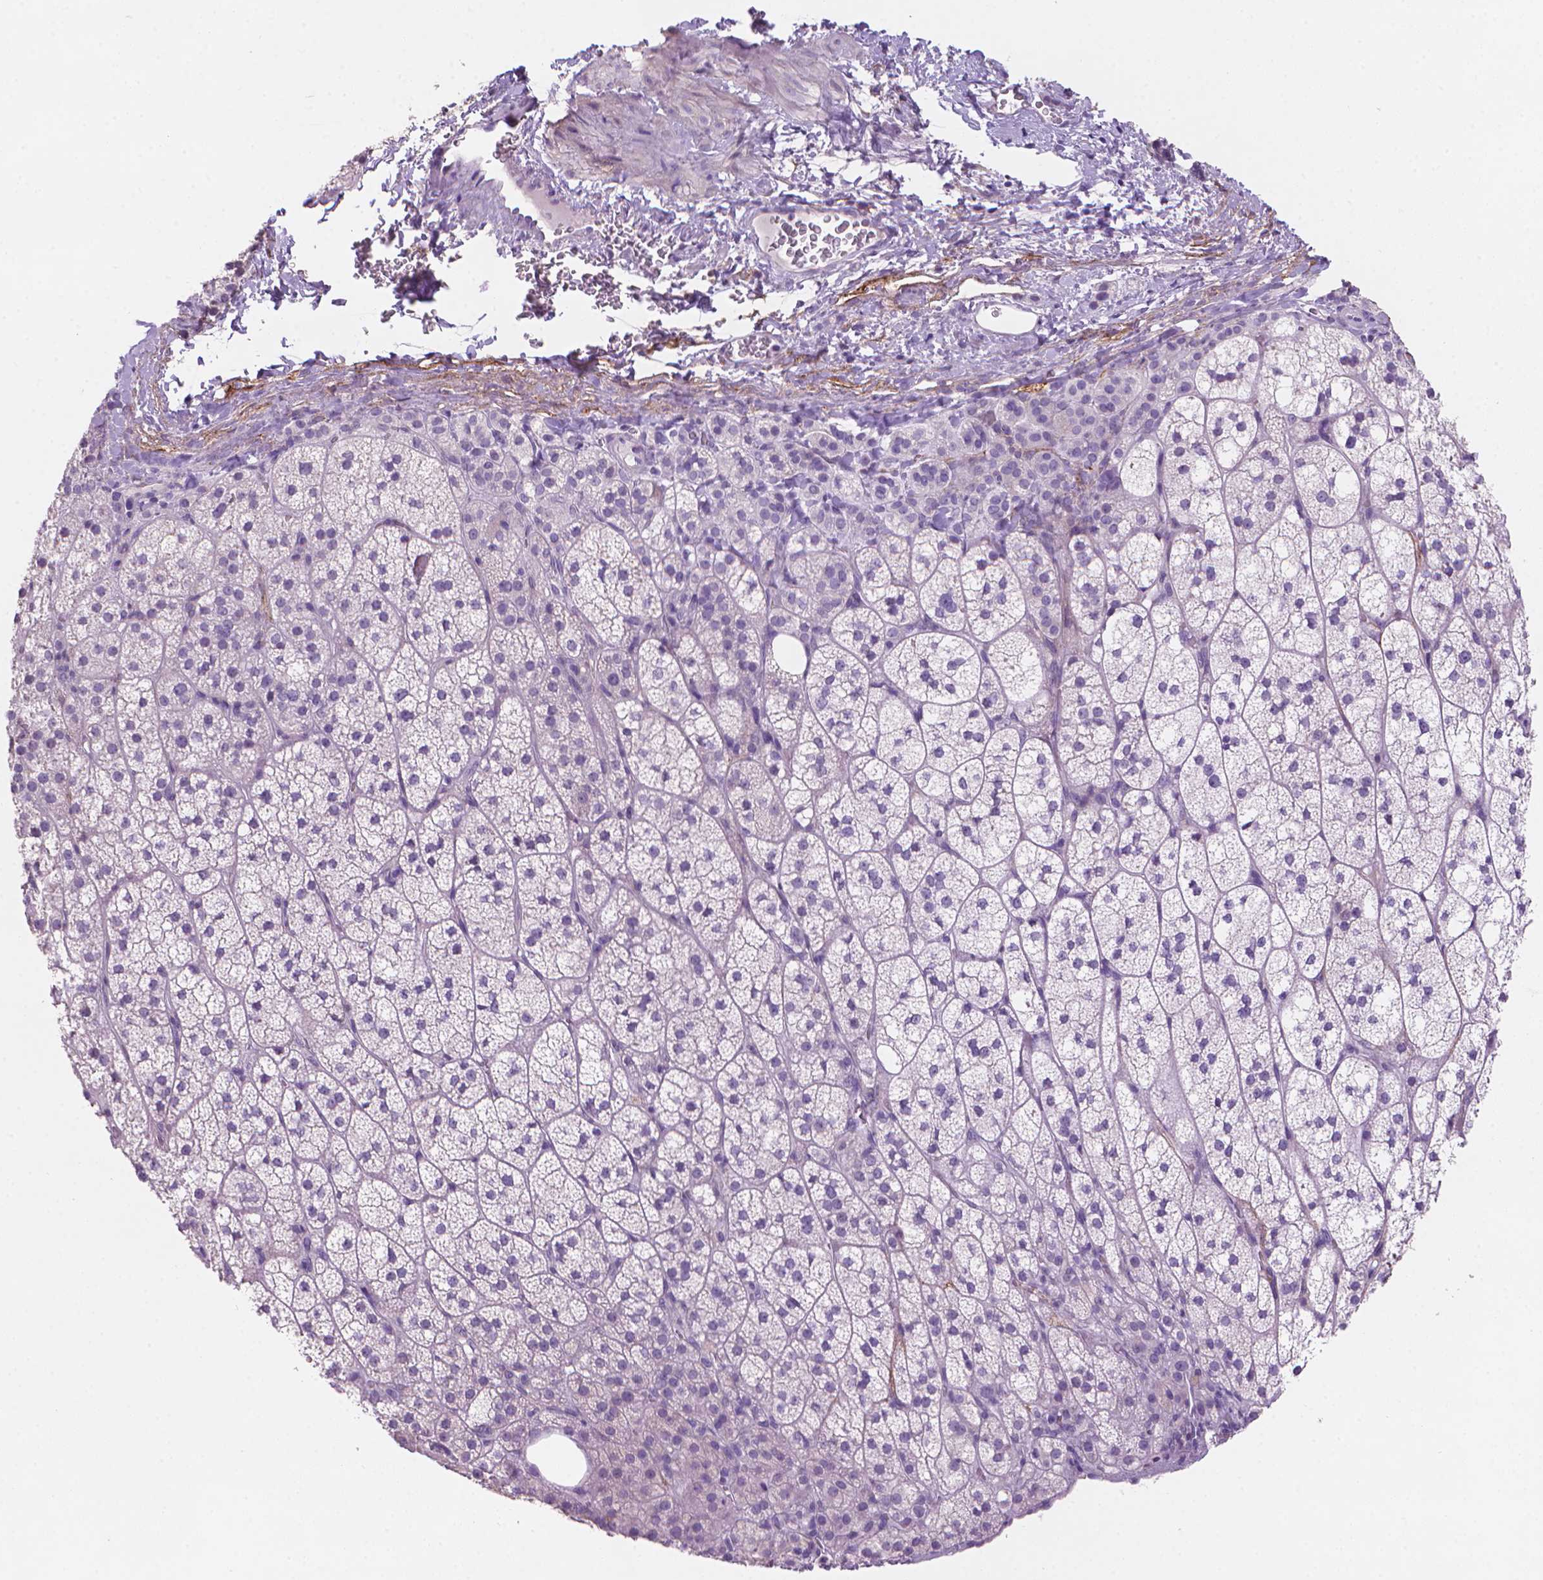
{"staining": {"intensity": "negative", "quantity": "none", "location": "none"}, "tissue": "adrenal gland", "cell_type": "Glandular cells", "image_type": "normal", "snomed": [{"axis": "morphology", "description": "Normal tissue, NOS"}, {"axis": "topography", "description": "Adrenal gland"}], "caption": "This is an immunohistochemistry (IHC) photomicrograph of unremarkable human adrenal gland. There is no expression in glandular cells.", "gene": "MUC1", "patient": {"sex": "female", "age": 60}}